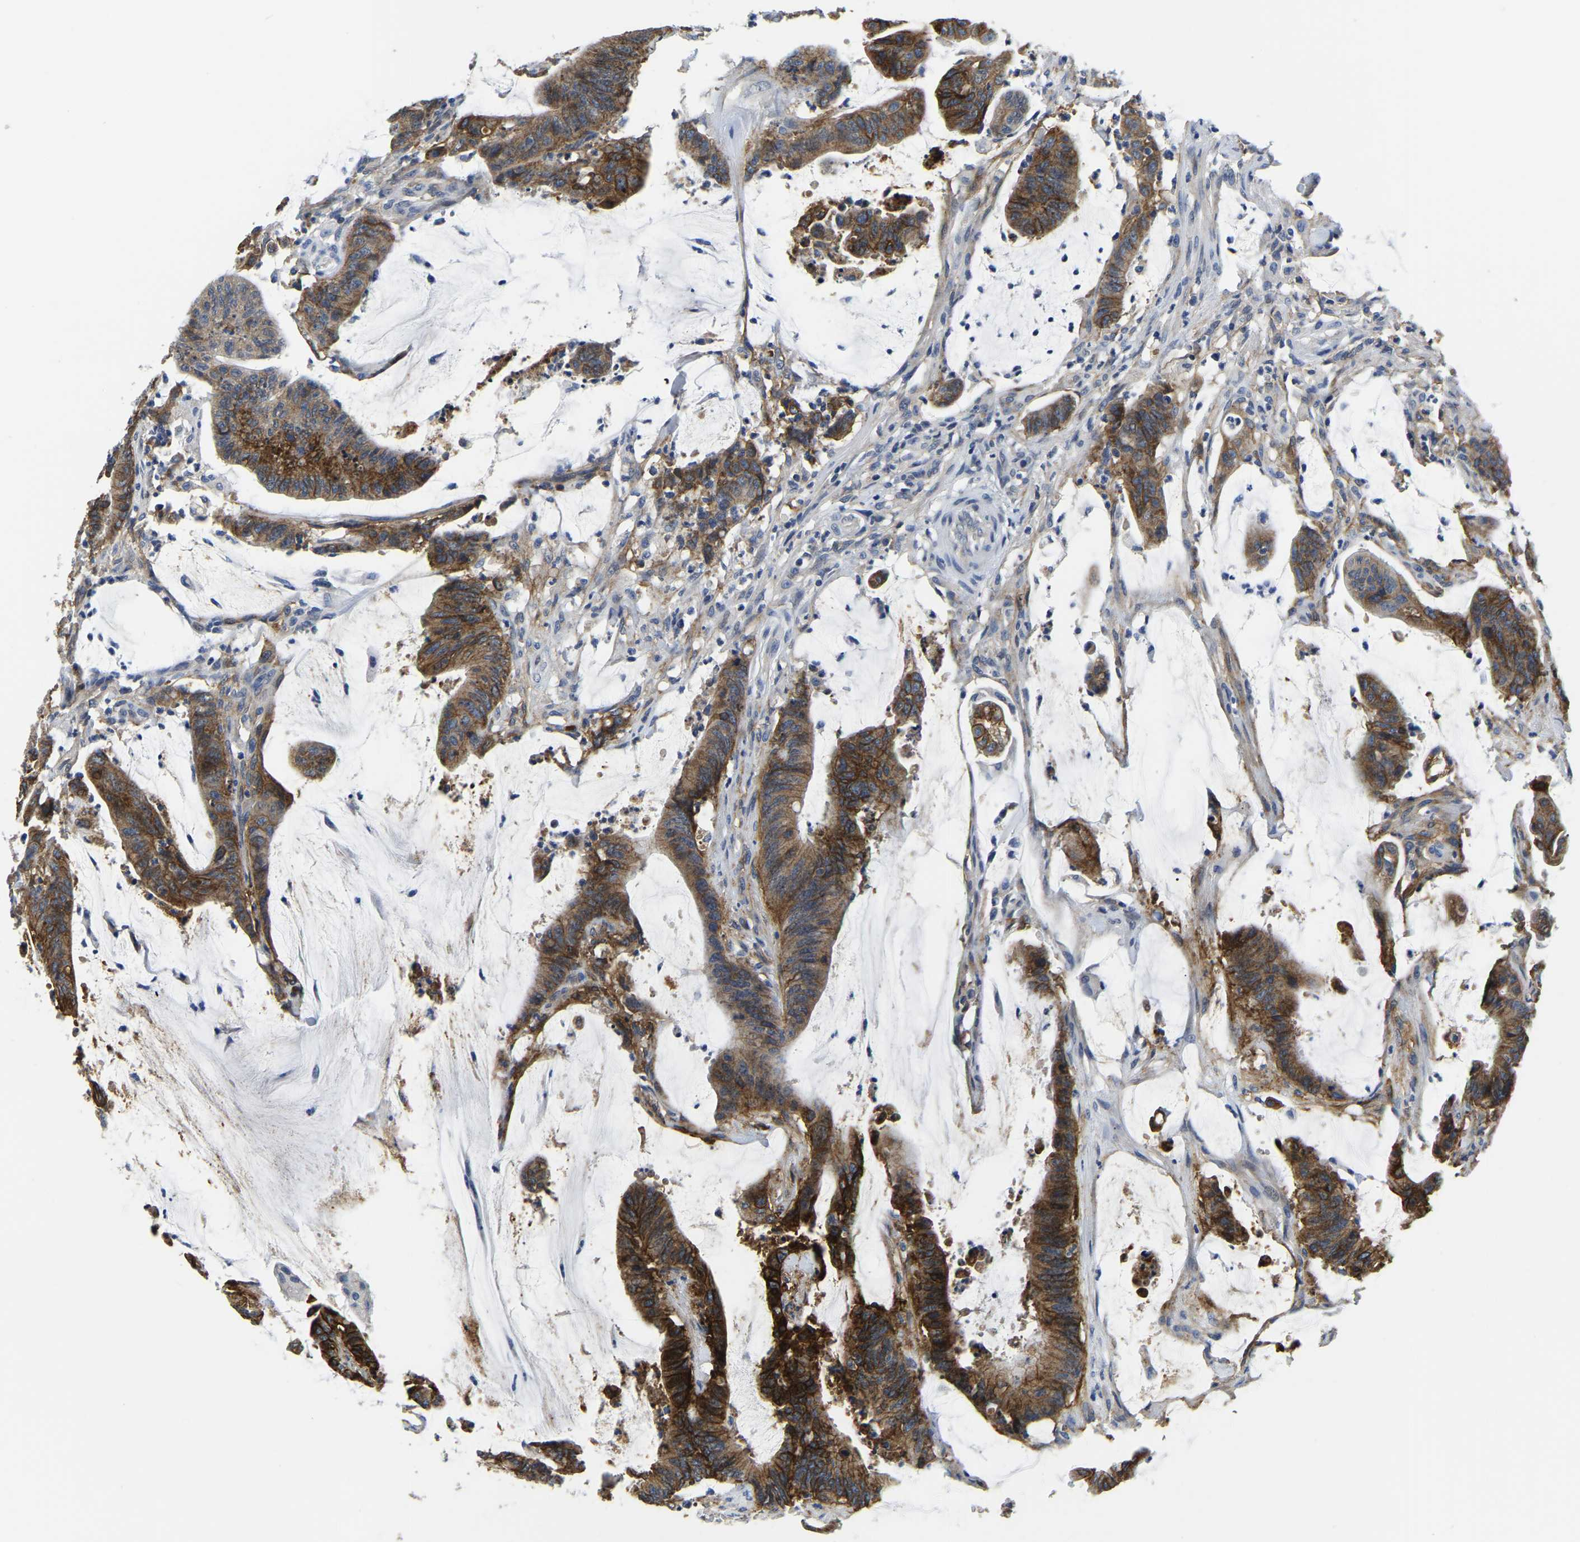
{"staining": {"intensity": "strong", "quantity": ">75%", "location": "cytoplasmic/membranous"}, "tissue": "colorectal cancer", "cell_type": "Tumor cells", "image_type": "cancer", "snomed": [{"axis": "morphology", "description": "Adenocarcinoma, NOS"}, {"axis": "topography", "description": "Rectum"}], "caption": "About >75% of tumor cells in human adenocarcinoma (colorectal) reveal strong cytoplasmic/membranous protein positivity as visualized by brown immunohistochemical staining.", "gene": "ITGA2", "patient": {"sex": "female", "age": 66}}